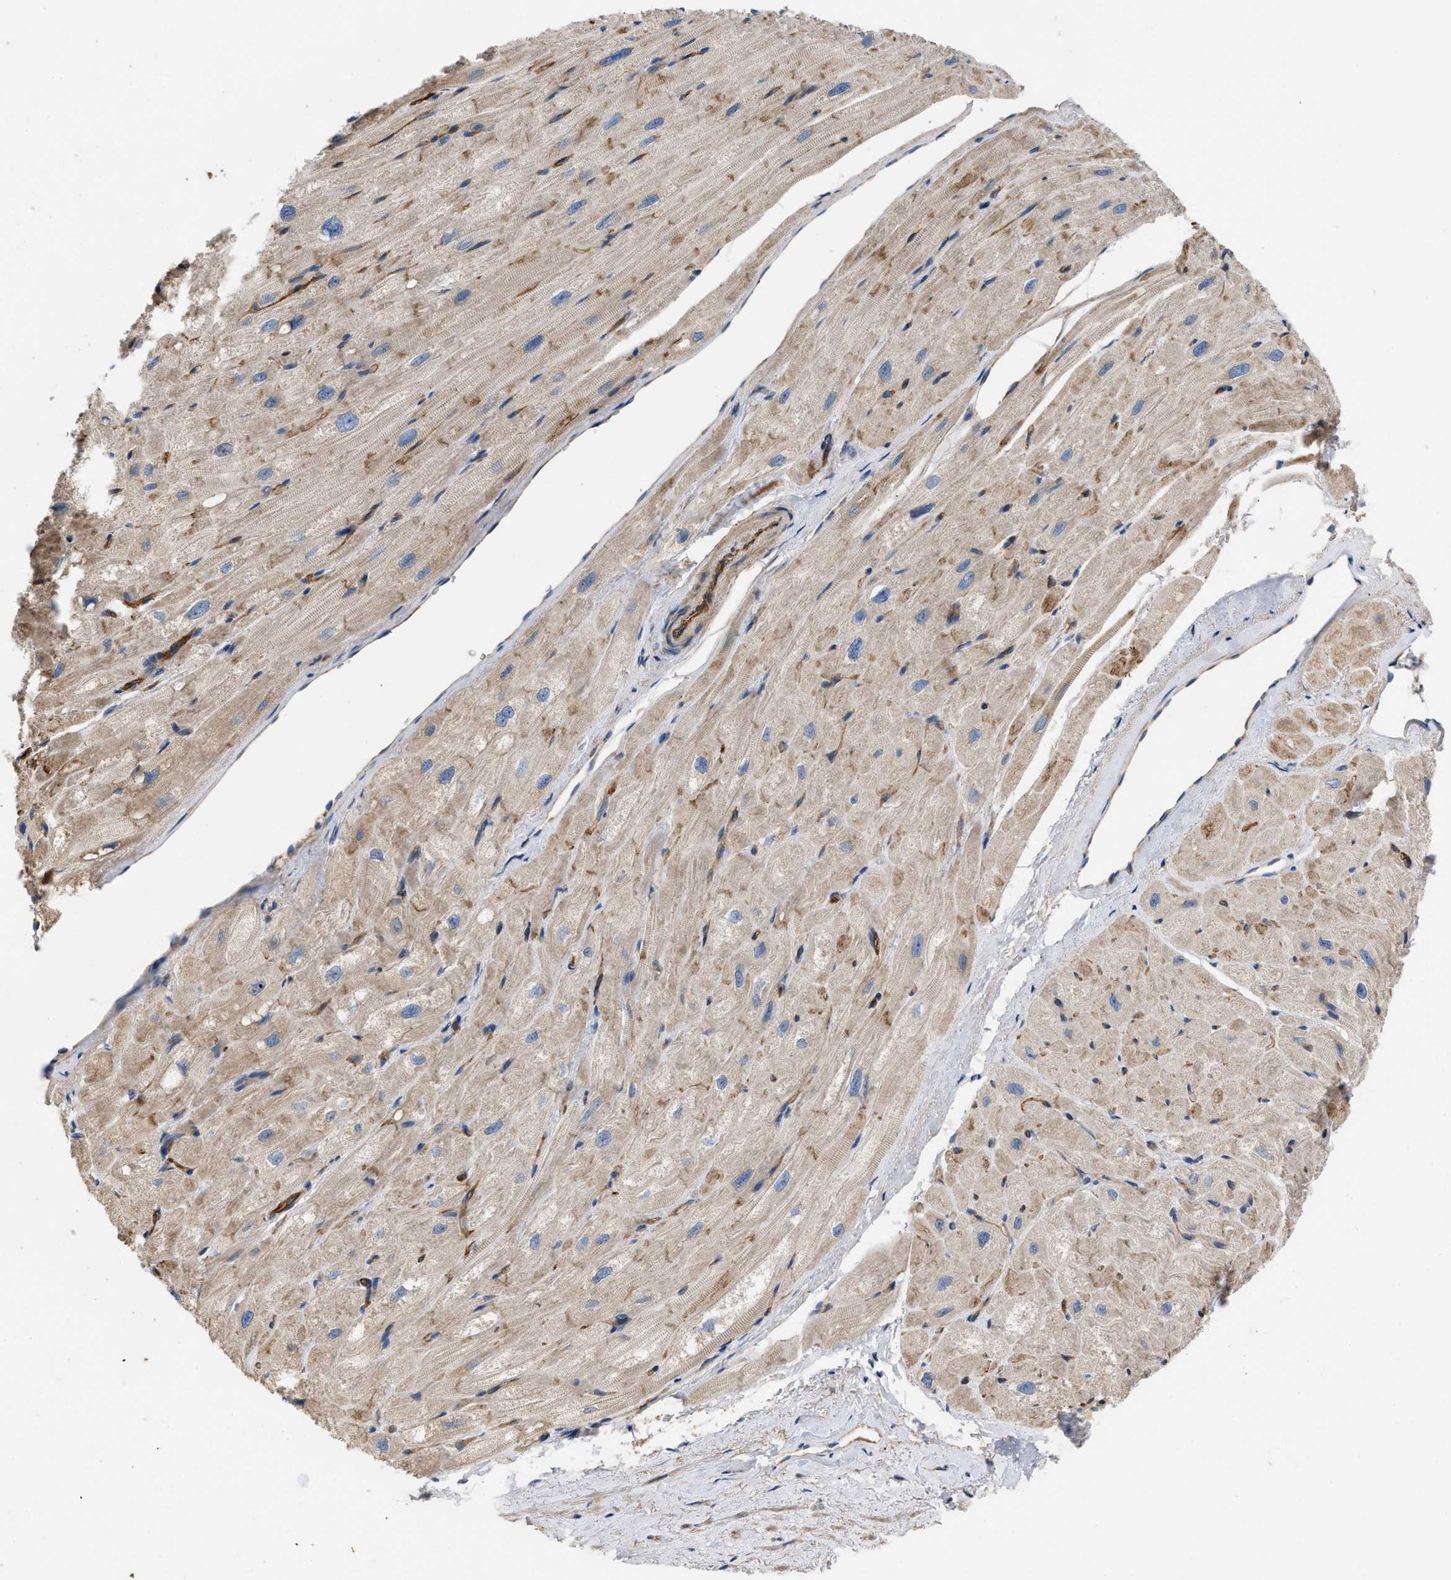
{"staining": {"intensity": "moderate", "quantity": "25%-75%", "location": "cytoplasmic/membranous"}, "tissue": "heart muscle", "cell_type": "Cardiomyocytes", "image_type": "normal", "snomed": [{"axis": "morphology", "description": "Normal tissue, NOS"}, {"axis": "topography", "description": "Heart"}], "caption": "IHC of benign heart muscle demonstrates medium levels of moderate cytoplasmic/membranous expression in approximately 25%-75% of cardiomyocytes. (DAB (3,3'-diaminobenzidine) IHC with brightfield microscopy, high magnification).", "gene": "SLC4A11", "patient": {"sex": "male", "age": 49}}